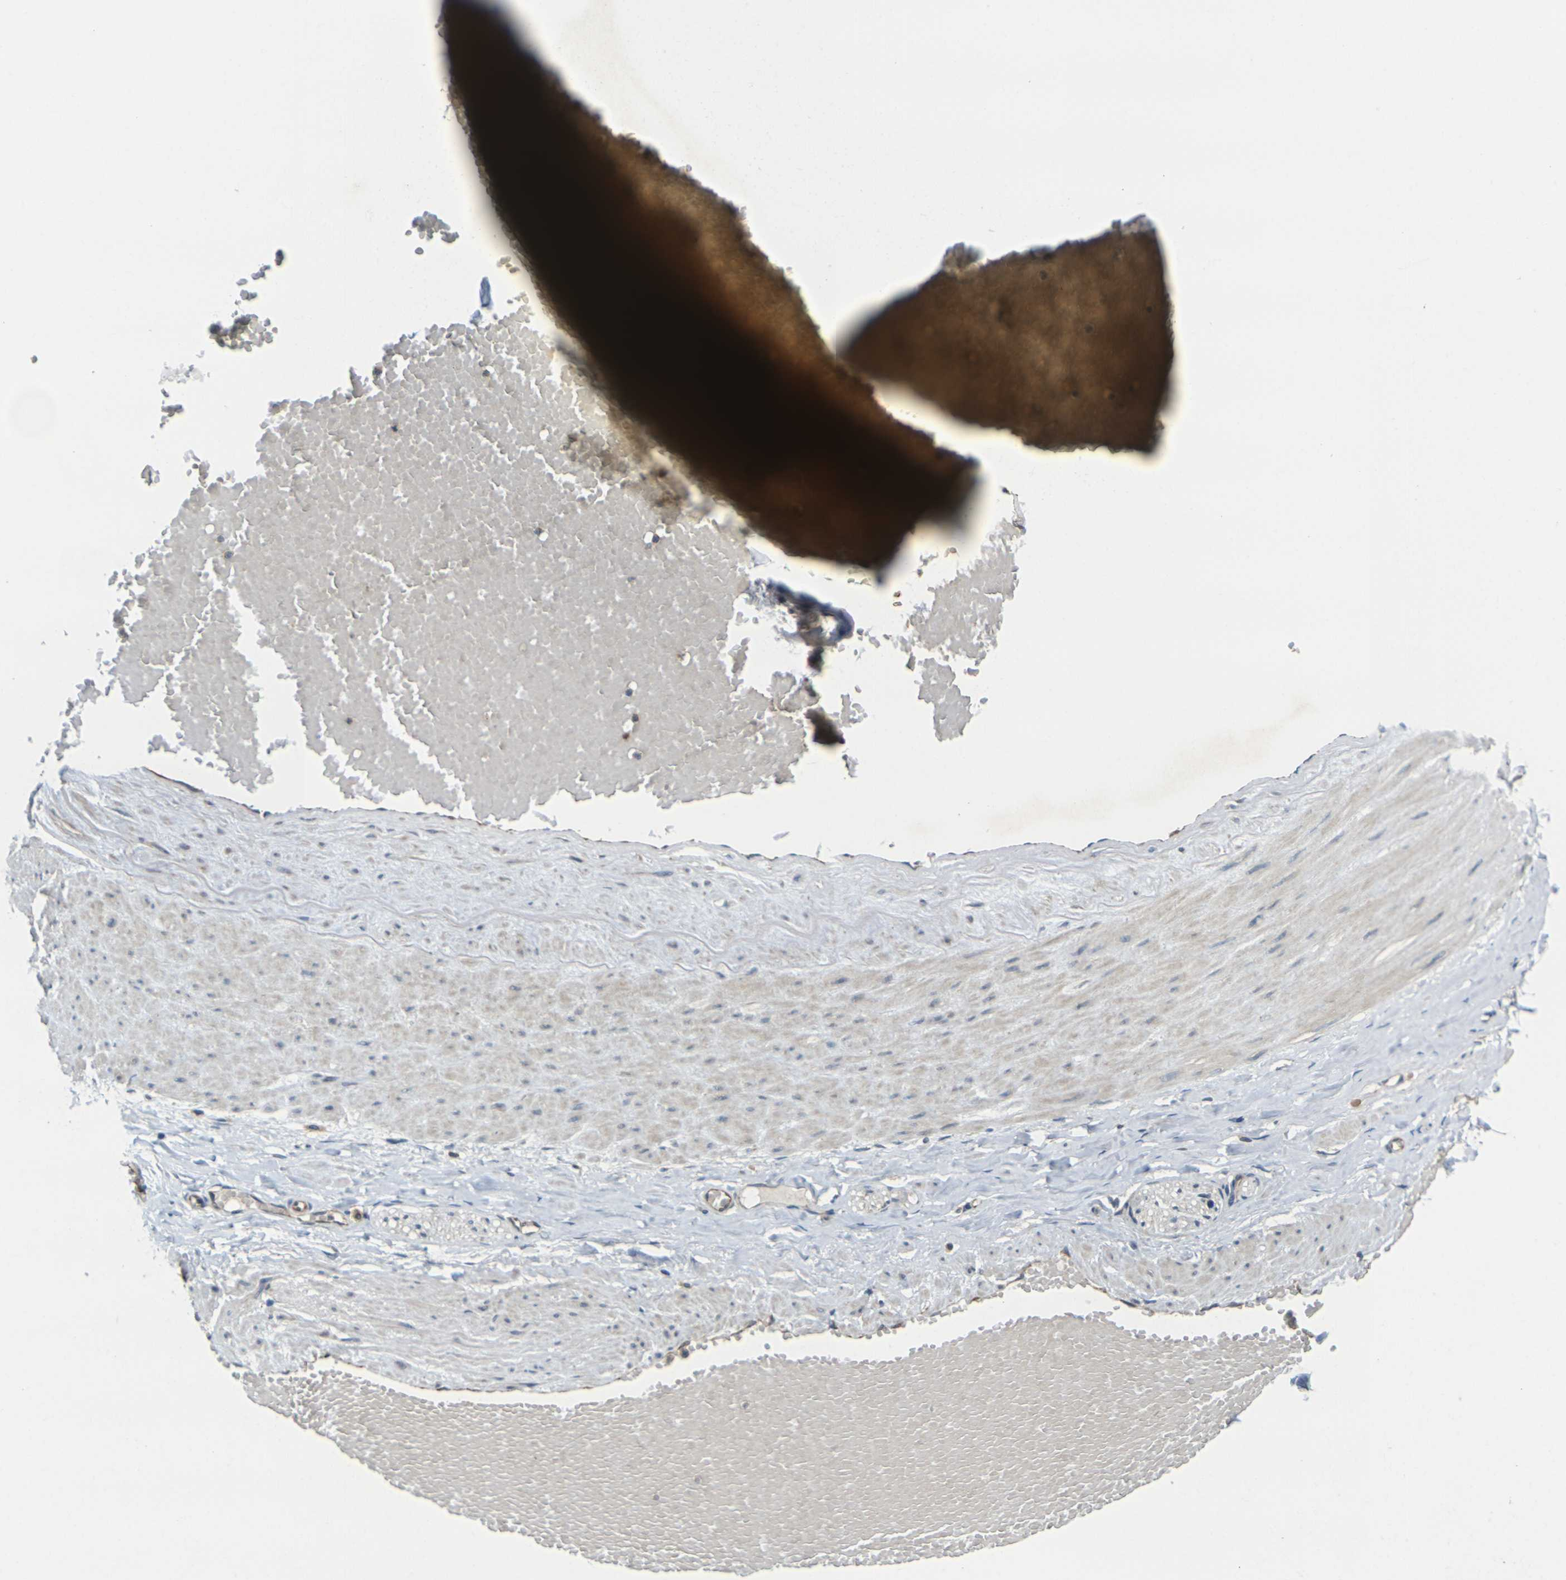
{"staining": {"intensity": "weak", "quantity": ">75%", "location": "cytoplasmic/membranous"}, "tissue": "adipose tissue", "cell_type": "Adipocytes", "image_type": "normal", "snomed": [{"axis": "morphology", "description": "Normal tissue, NOS"}, {"axis": "topography", "description": "Soft tissue"}, {"axis": "topography", "description": "Vascular tissue"}], "caption": "The histopathology image displays a brown stain indicating the presence of a protein in the cytoplasmic/membranous of adipocytes in adipose tissue. (DAB IHC with brightfield microscopy, high magnification).", "gene": "MINAR2", "patient": {"sex": "female", "age": 35}}